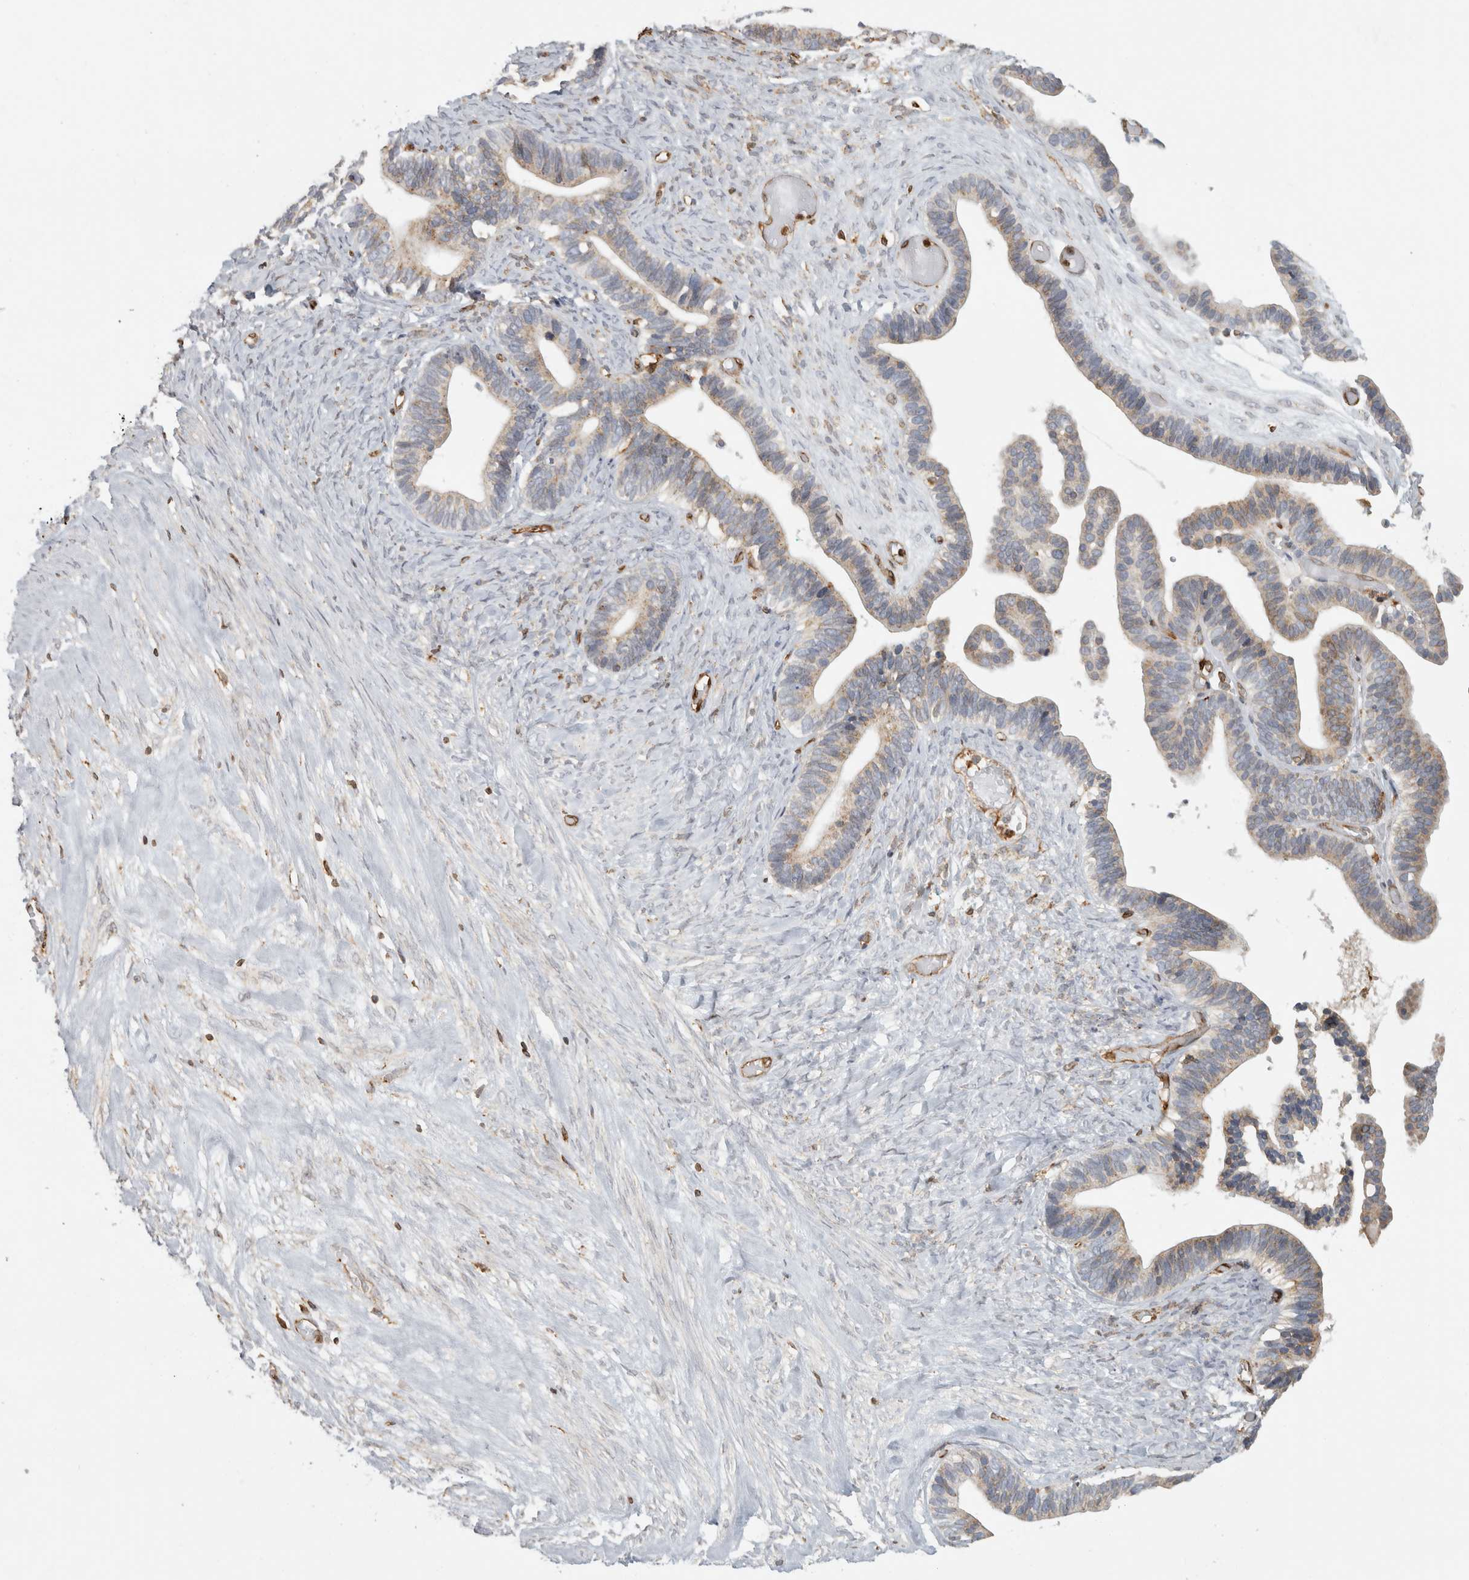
{"staining": {"intensity": "weak", "quantity": "<25%", "location": "cytoplasmic/membranous"}, "tissue": "ovarian cancer", "cell_type": "Tumor cells", "image_type": "cancer", "snomed": [{"axis": "morphology", "description": "Cystadenocarcinoma, serous, NOS"}, {"axis": "topography", "description": "Ovary"}], "caption": "Ovarian cancer (serous cystadenocarcinoma) was stained to show a protein in brown. There is no significant positivity in tumor cells.", "gene": "HLA-E", "patient": {"sex": "female", "age": 56}}